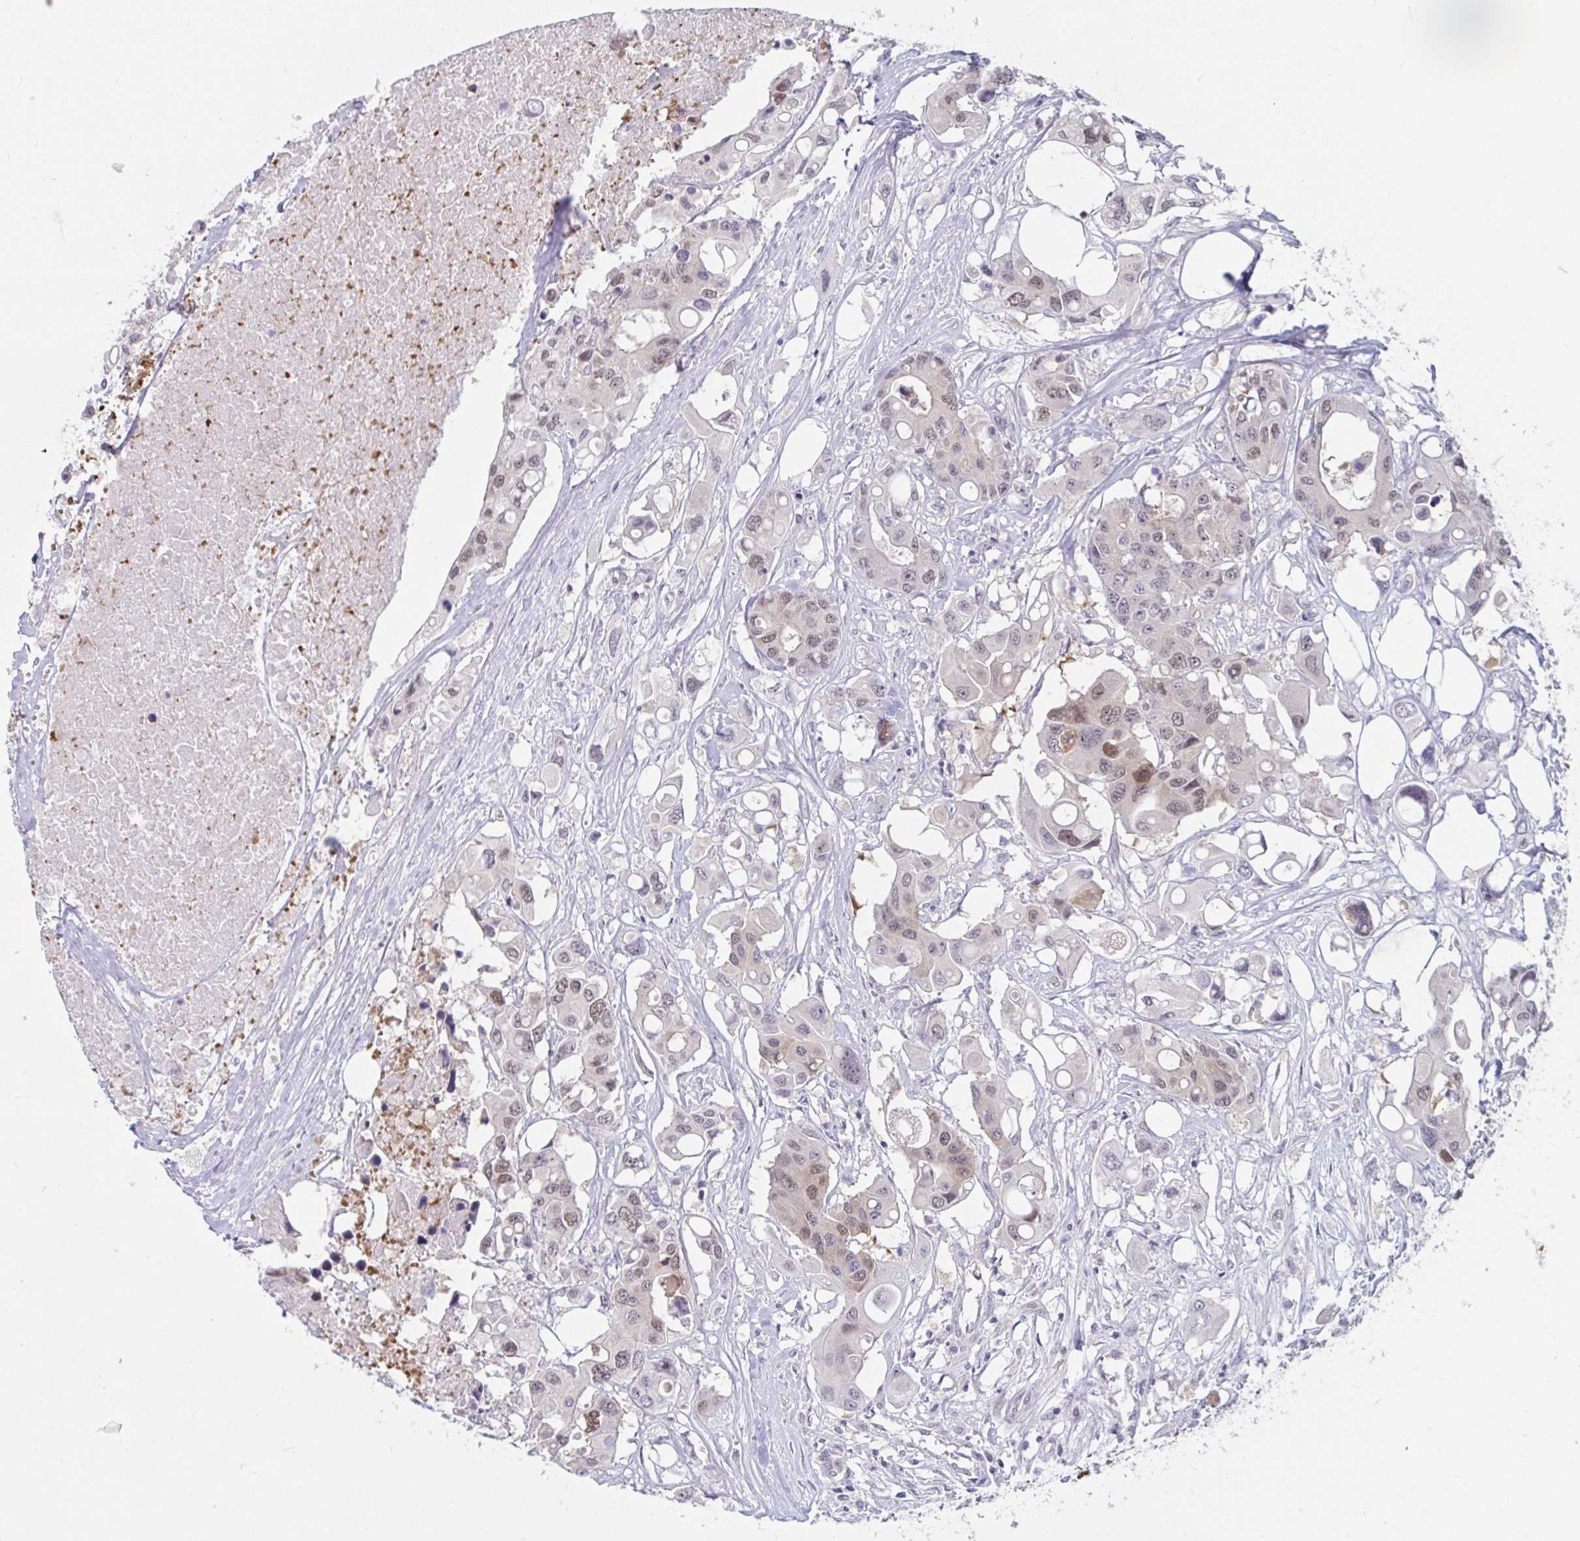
{"staining": {"intensity": "weak", "quantity": "25%-75%", "location": "nuclear"}, "tissue": "colorectal cancer", "cell_type": "Tumor cells", "image_type": "cancer", "snomed": [{"axis": "morphology", "description": "Adenocarcinoma, NOS"}, {"axis": "topography", "description": "Colon"}], "caption": "A high-resolution image shows immunohistochemistry (IHC) staining of colorectal cancer, which exhibits weak nuclear positivity in about 25%-75% of tumor cells.", "gene": "TSN", "patient": {"sex": "male", "age": 77}}